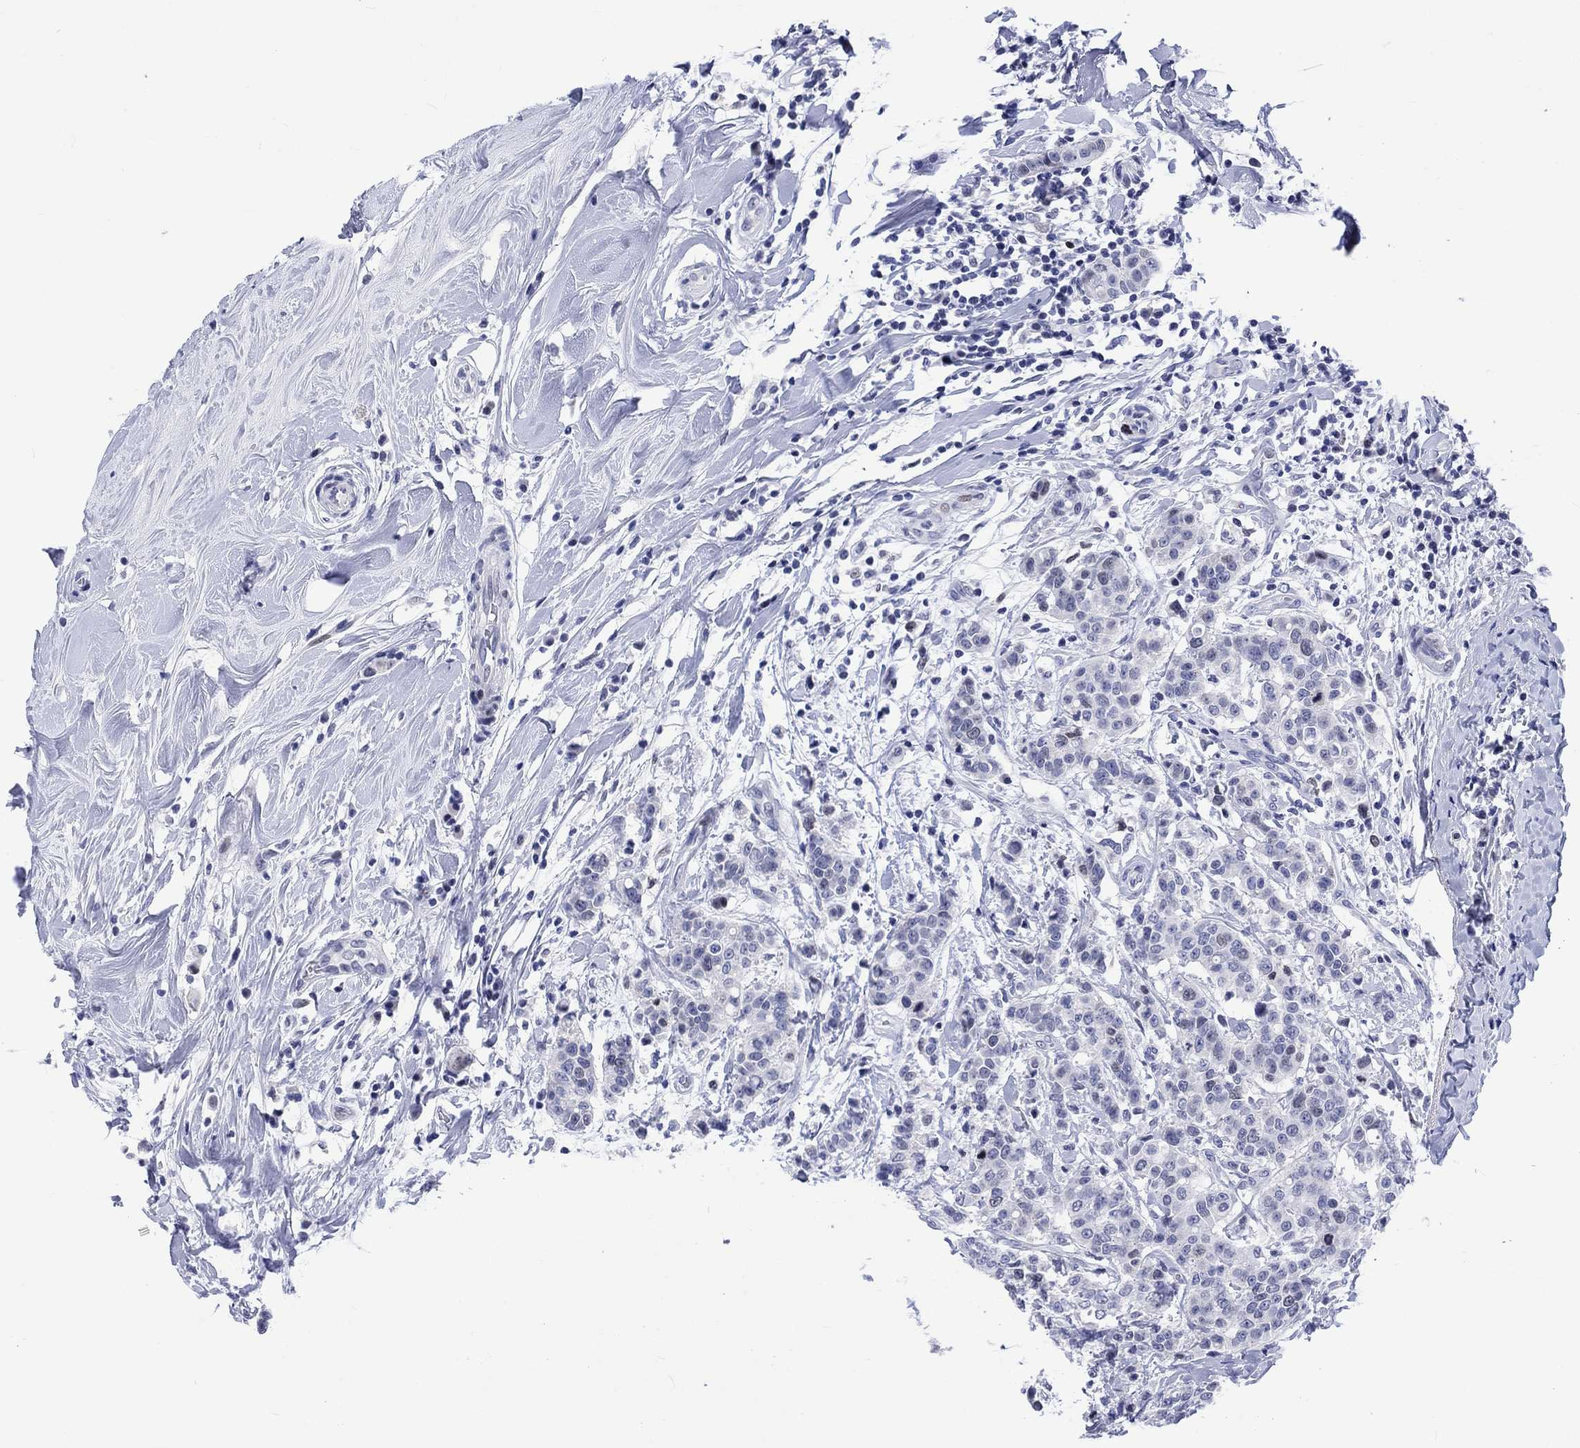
{"staining": {"intensity": "negative", "quantity": "none", "location": "none"}, "tissue": "breast cancer", "cell_type": "Tumor cells", "image_type": "cancer", "snomed": [{"axis": "morphology", "description": "Duct carcinoma"}, {"axis": "topography", "description": "Breast"}], "caption": "This is an IHC image of invasive ductal carcinoma (breast). There is no staining in tumor cells.", "gene": "CDCA2", "patient": {"sex": "female", "age": 27}}